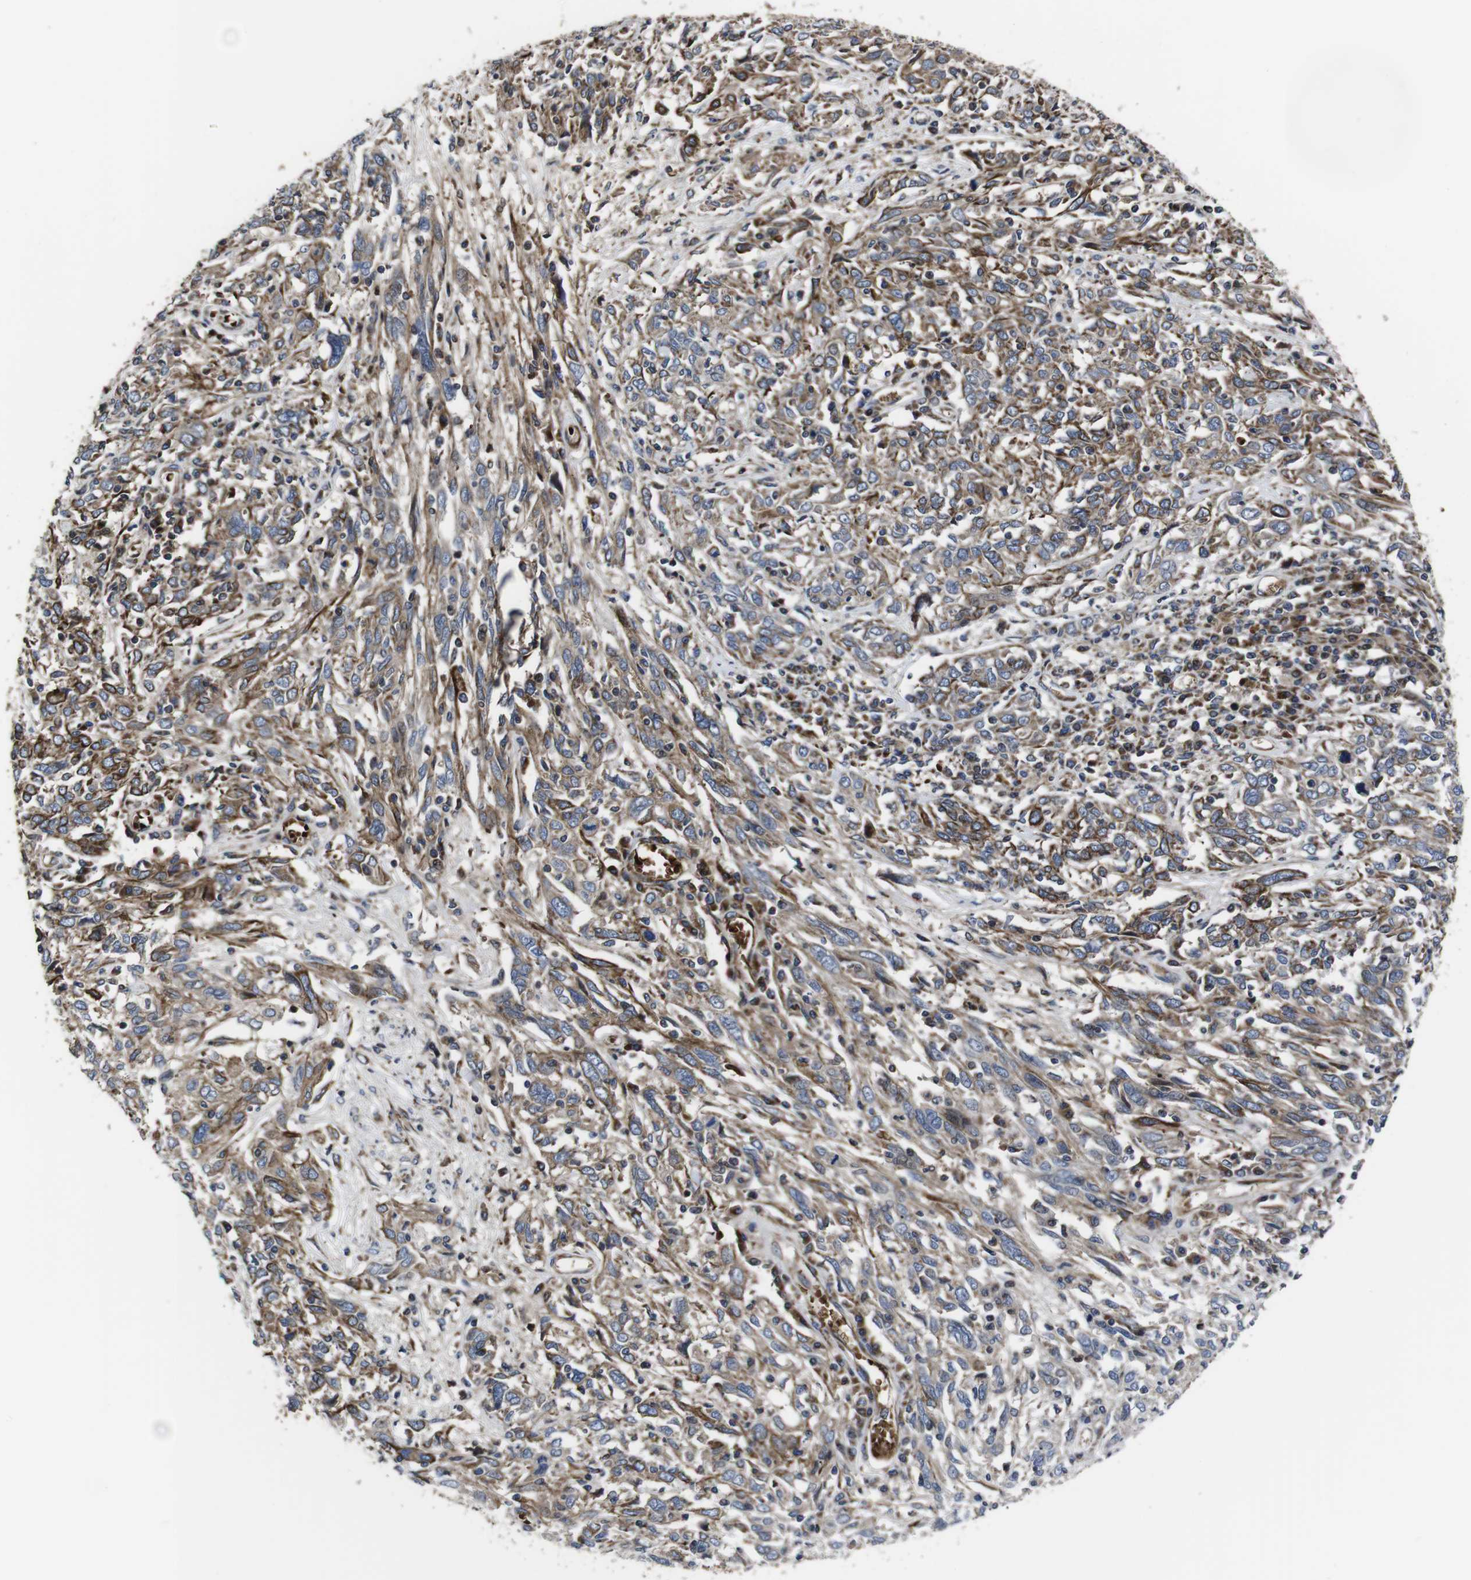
{"staining": {"intensity": "moderate", "quantity": ">75%", "location": "cytoplasmic/membranous"}, "tissue": "cervical cancer", "cell_type": "Tumor cells", "image_type": "cancer", "snomed": [{"axis": "morphology", "description": "Squamous cell carcinoma, NOS"}, {"axis": "topography", "description": "Cervix"}], "caption": "Cervical cancer tissue demonstrates moderate cytoplasmic/membranous expression in approximately >75% of tumor cells", "gene": "SMYD3", "patient": {"sex": "female", "age": 46}}